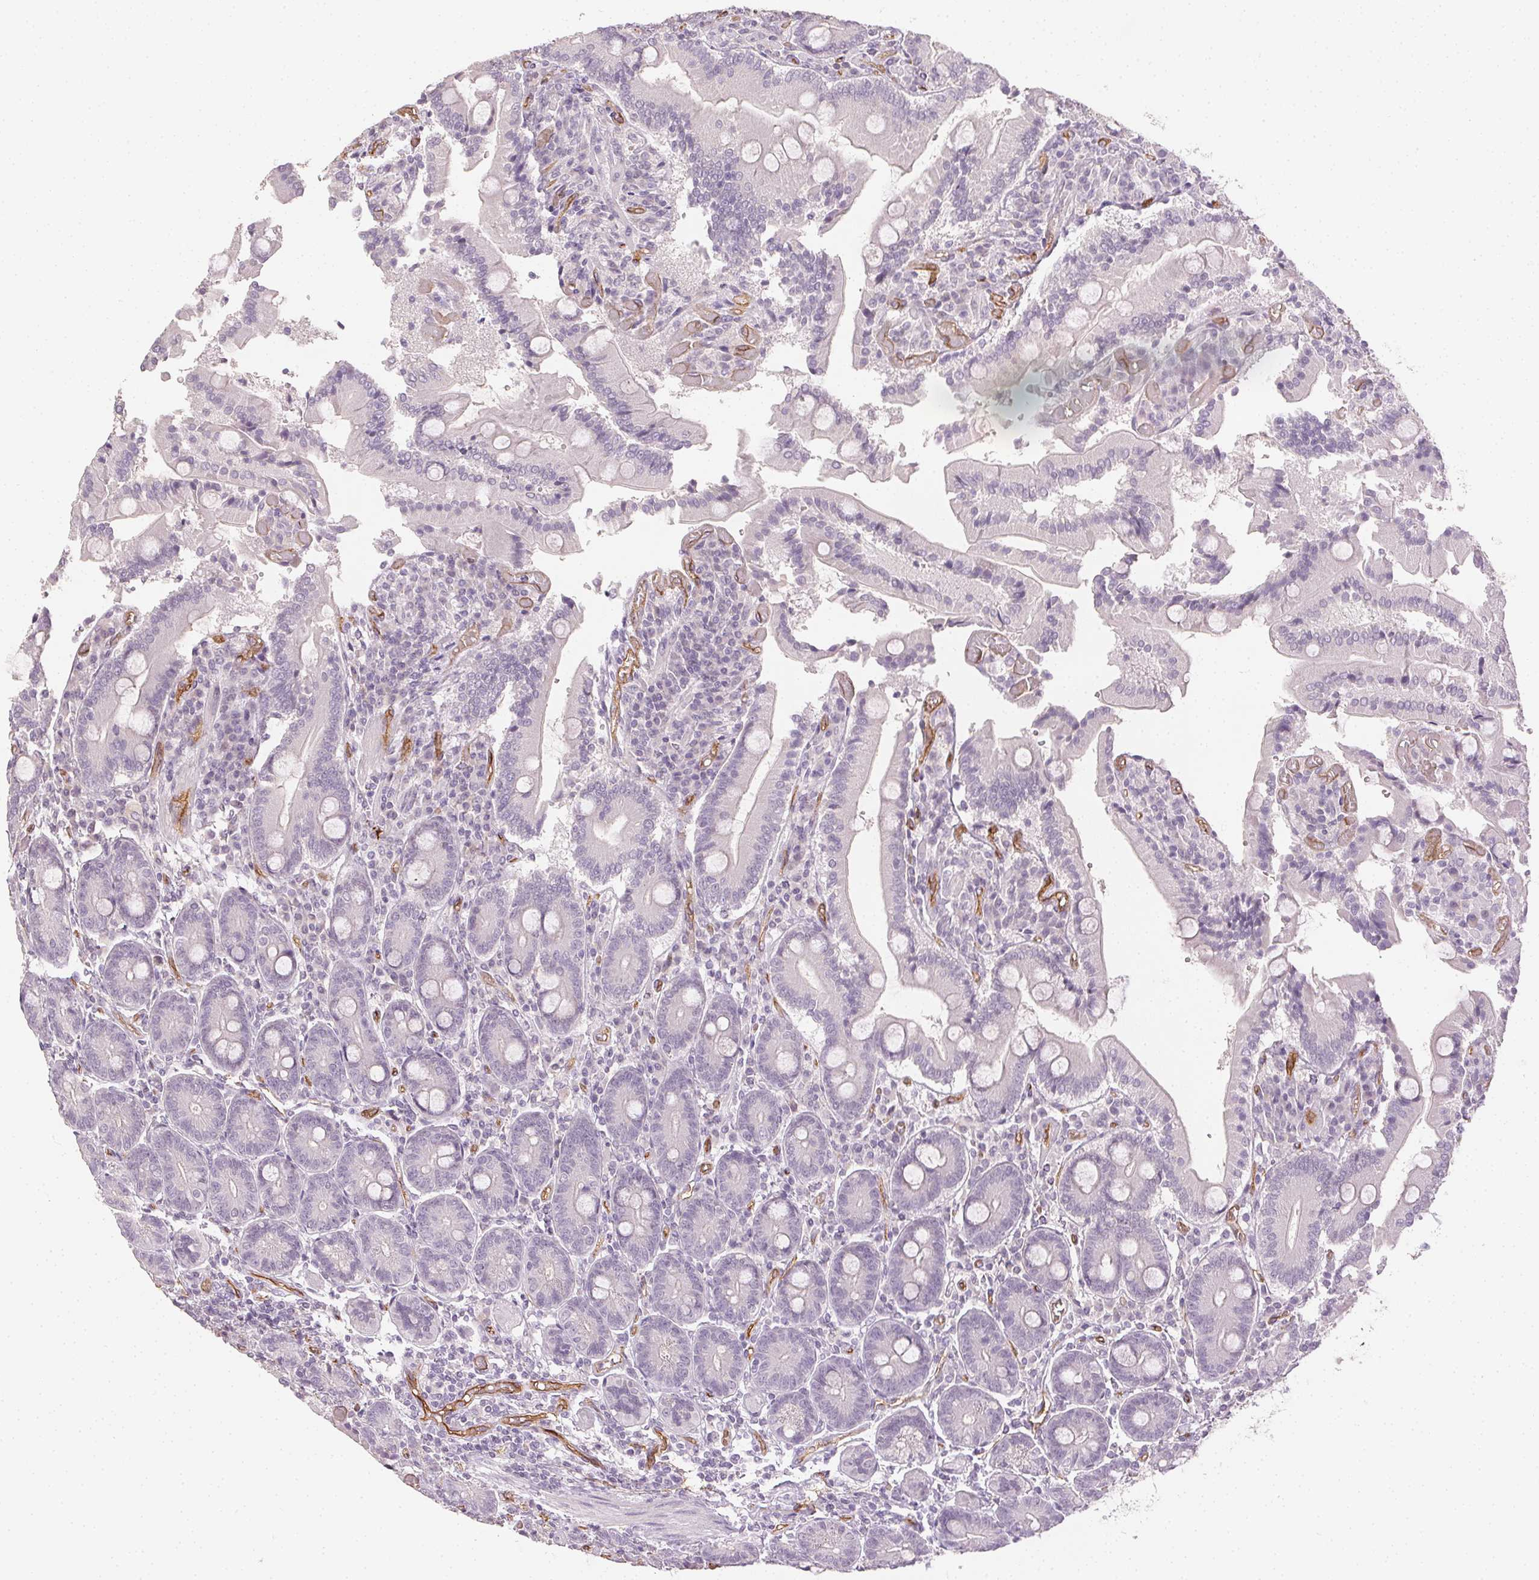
{"staining": {"intensity": "negative", "quantity": "none", "location": "none"}, "tissue": "duodenum", "cell_type": "Glandular cells", "image_type": "normal", "snomed": [{"axis": "morphology", "description": "Normal tissue, NOS"}, {"axis": "topography", "description": "Duodenum"}], "caption": "Micrograph shows no significant protein positivity in glandular cells of benign duodenum.", "gene": "PODXL", "patient": {"sex": "female", "age": 62}}